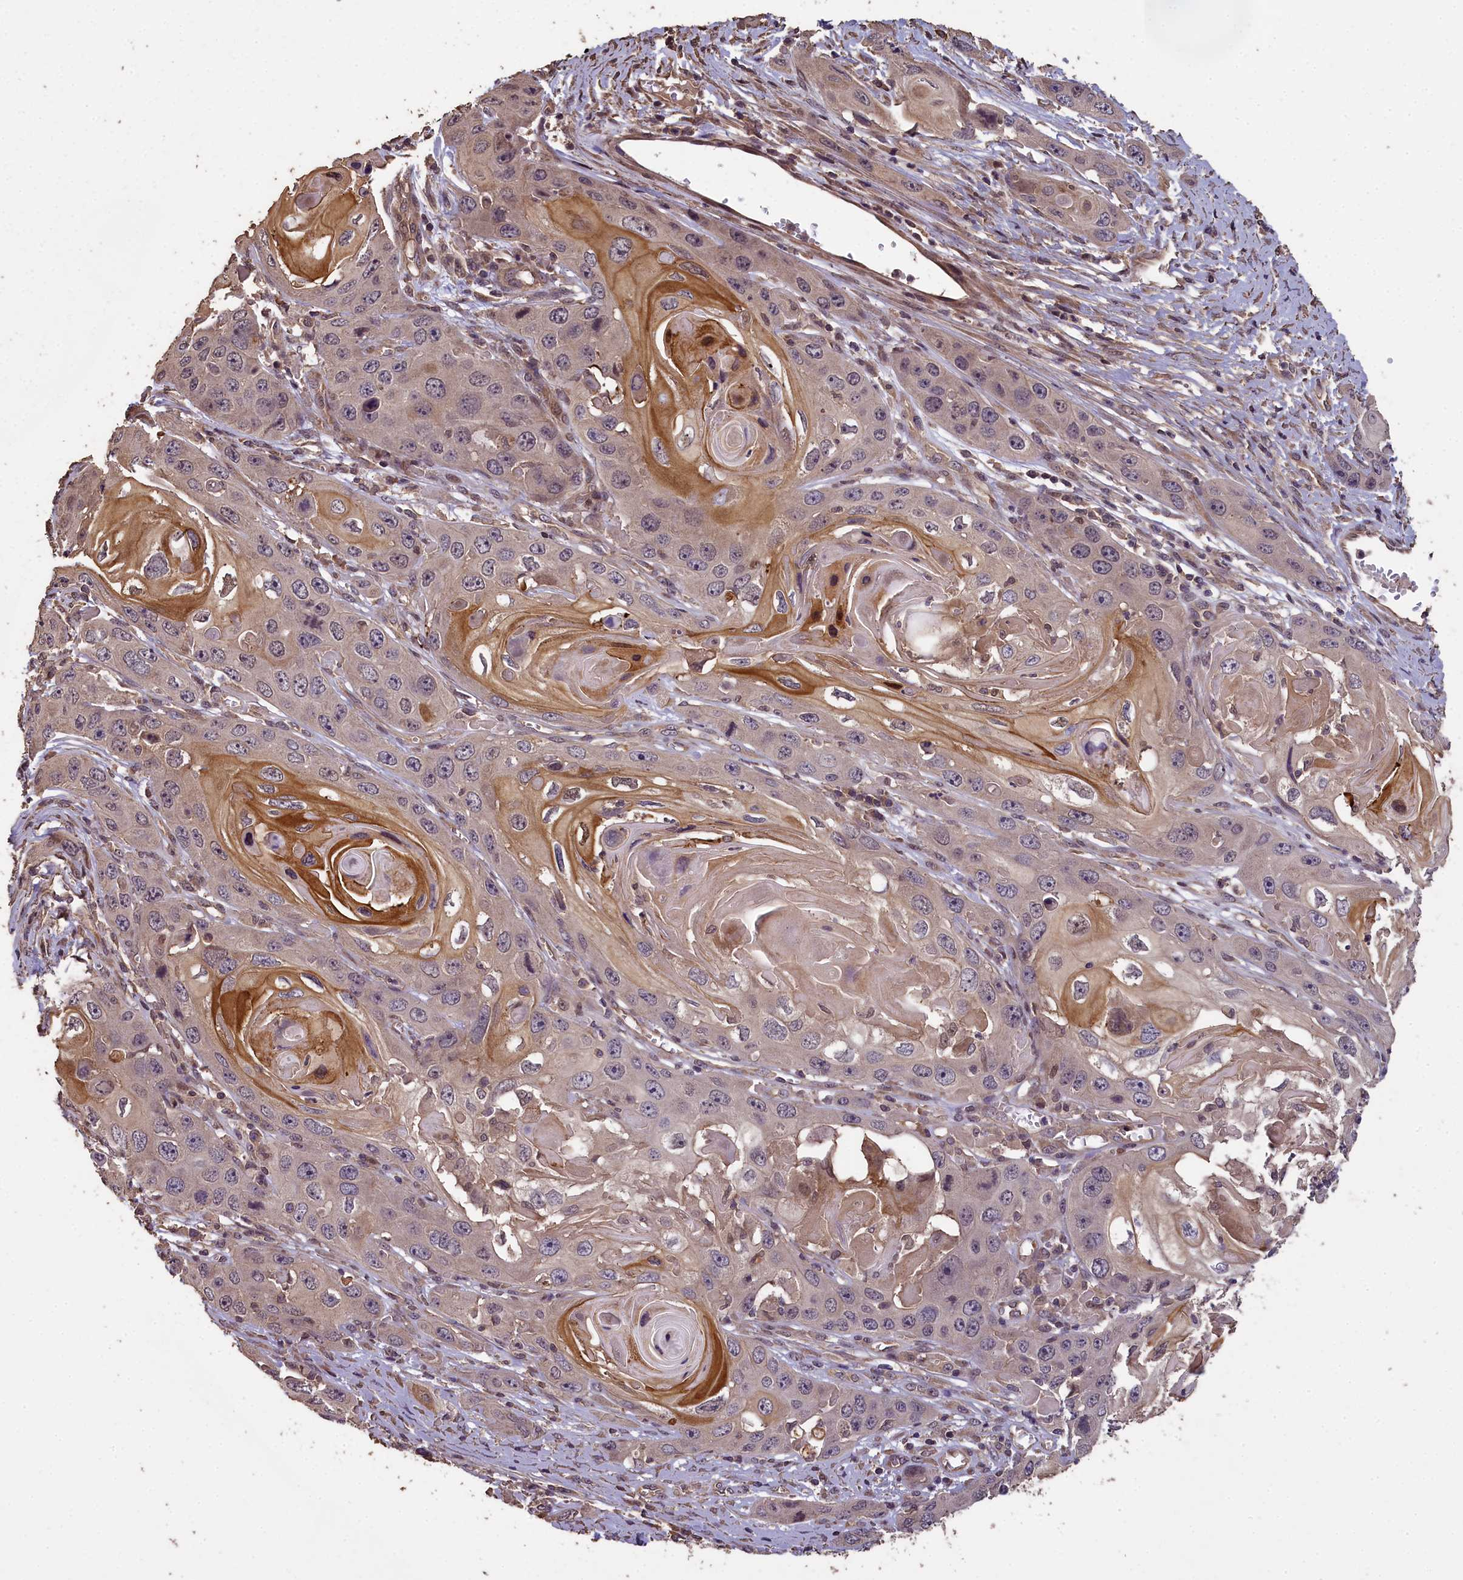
{"staining": {"intensity": "moderate", "quantity": "<25%", "location": "cytoplasmic/membranous"}, "tissue": "skin cancer", "cell_type": "Tumor cells", "image_type": "cancer", "snomed": [{"axis": "morphology", "description": "Squamous cell carcinoma, NOS"}, {"axis": "topography", "description": "Skin"}], "caption": "Protein expression analysis of skin squamous cell carcinoma demonstrates moderate cytoplasmic/membranous staining in about <25% of tumor cells. Ihc stains the protein in brown and the nuclei are stained blue.", "gene": "CHD9", "patient": {"sex": "male", "age": 55}}